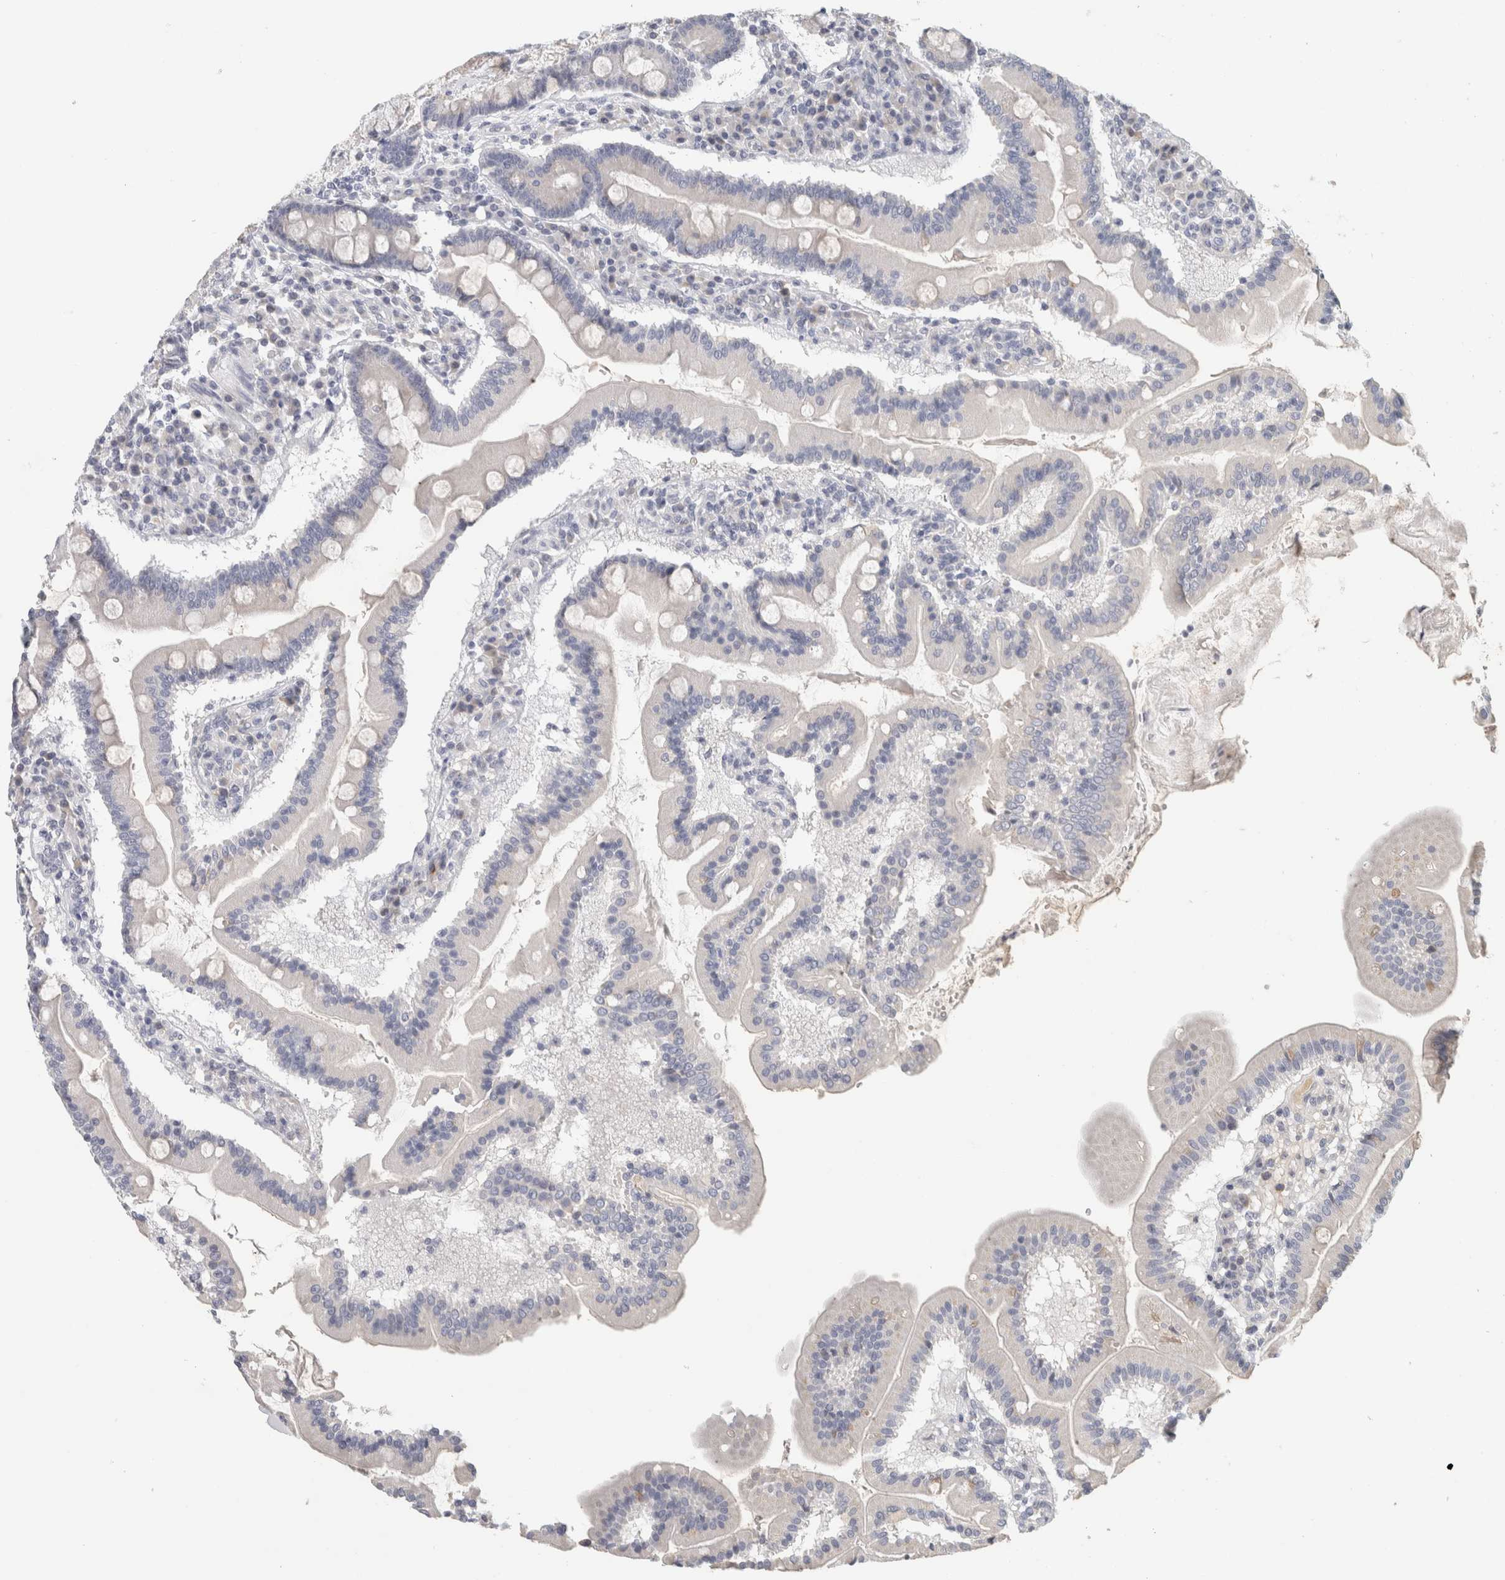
{"staining": {"intensity": "negative", "quantity": "none", "location": "none"}, "tissue": "duodenum", "cell_type": "Glandular cells", "image_type": "normal", "snomed": [{"axis": "morphology", "description": "Normal tissue, NOS"}, {"axis": "topography", "description": "Duodenum"}], "caption": "Photomicrograph shows no significant protein positivity in glandular cells of normal duodenum.", "gene": "STK31", "patient": {"sex": "male", "age": 50}}